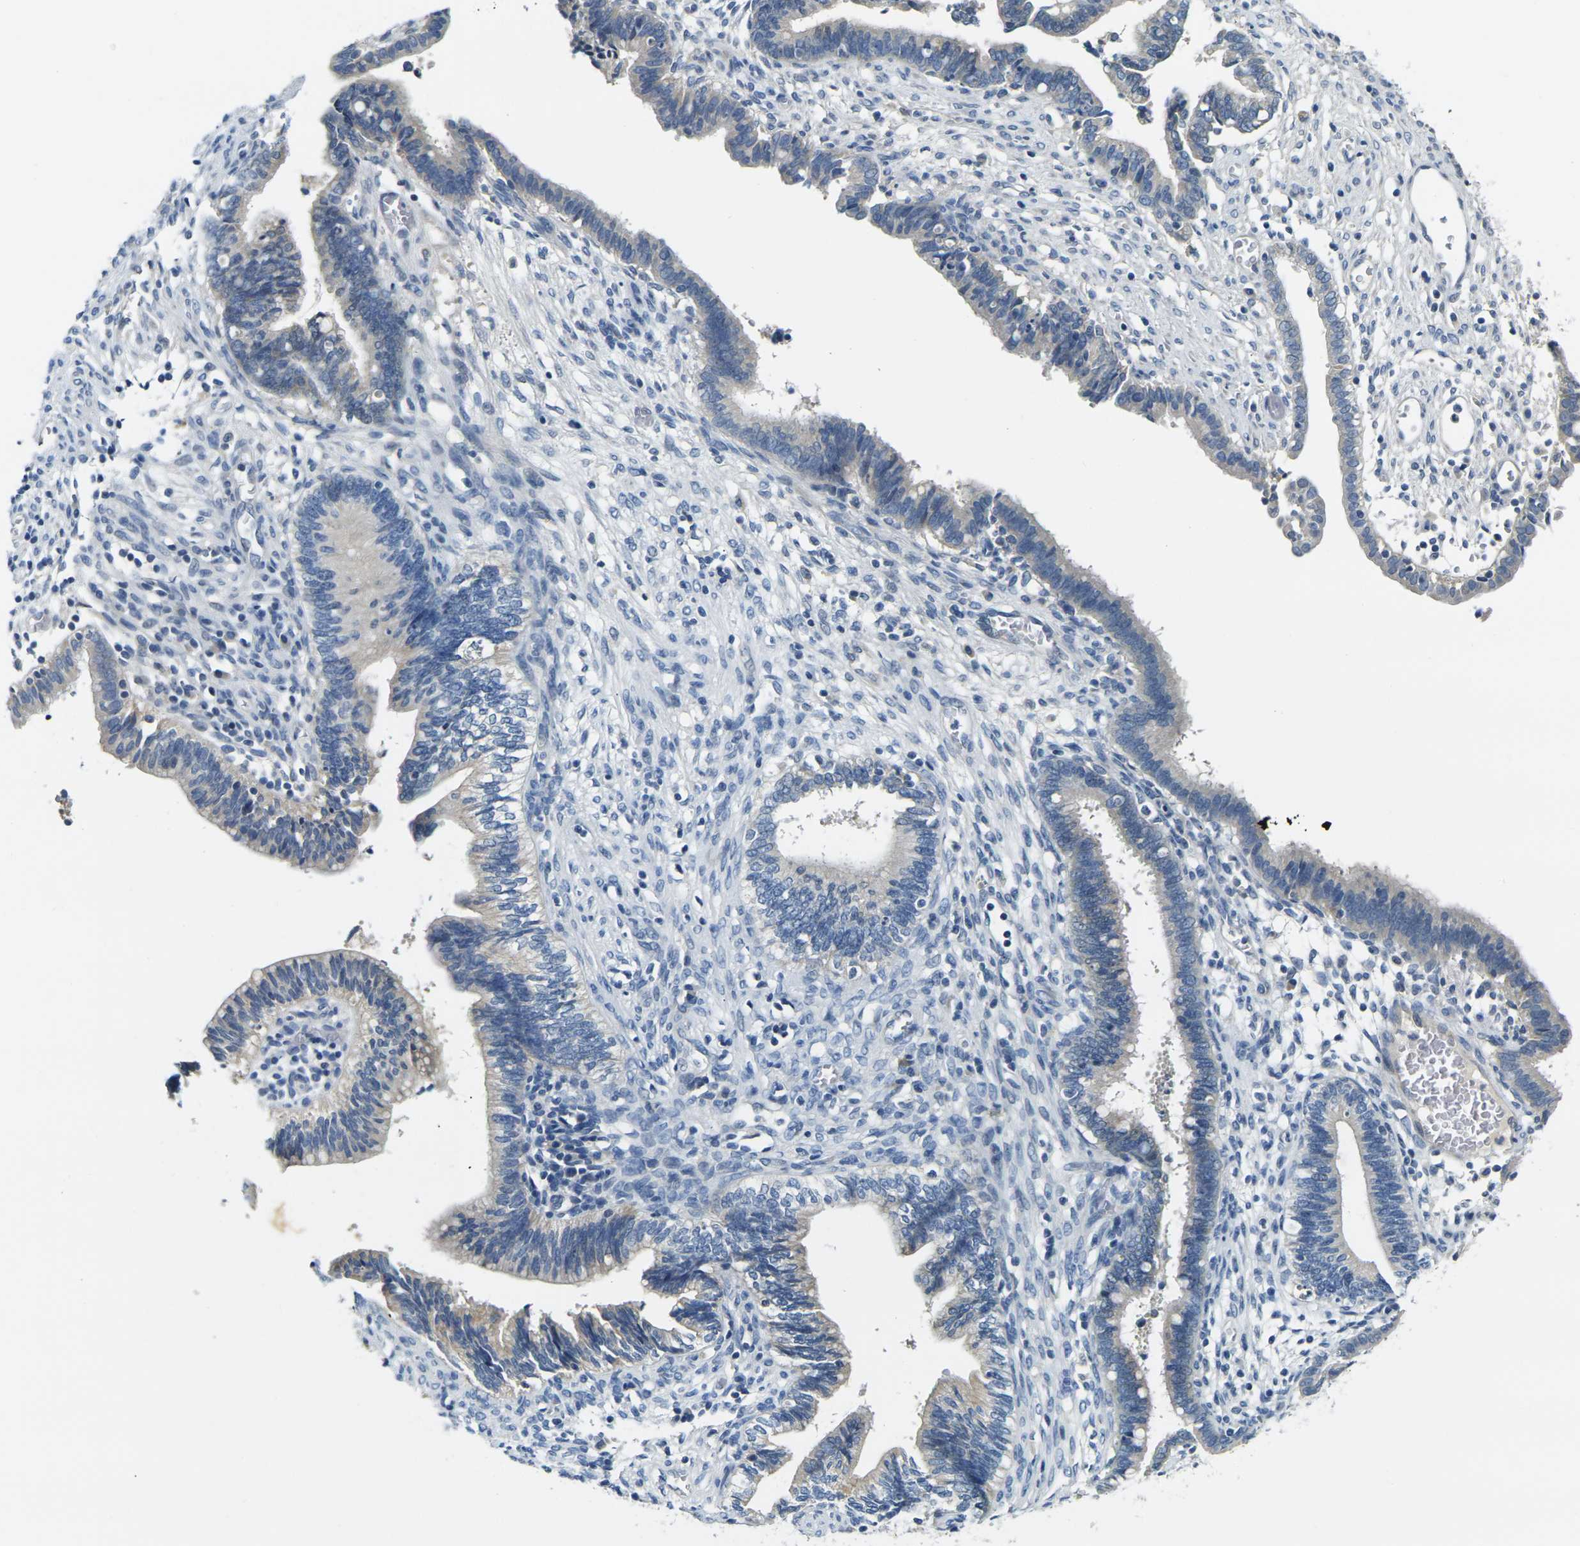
{"staining": {"intensity": "negative", "quantity": "none", "location": "none"}, "tissue": "cervical cancer", "cell_type": "Tumor cells", "image_type": "cancer", "snomed": [{"axis": "morphology", "description": "Adenocarcinoma, NOS"}, {"axis": "topography", "description": "Cervix"}], "caption": "Protein analysis of cervical cancer (adenocarcinoma) displays no significant positivity in tumor cells.", "gene": "SHISAL2B", "patient": {"sex": "female", "age": 44}}